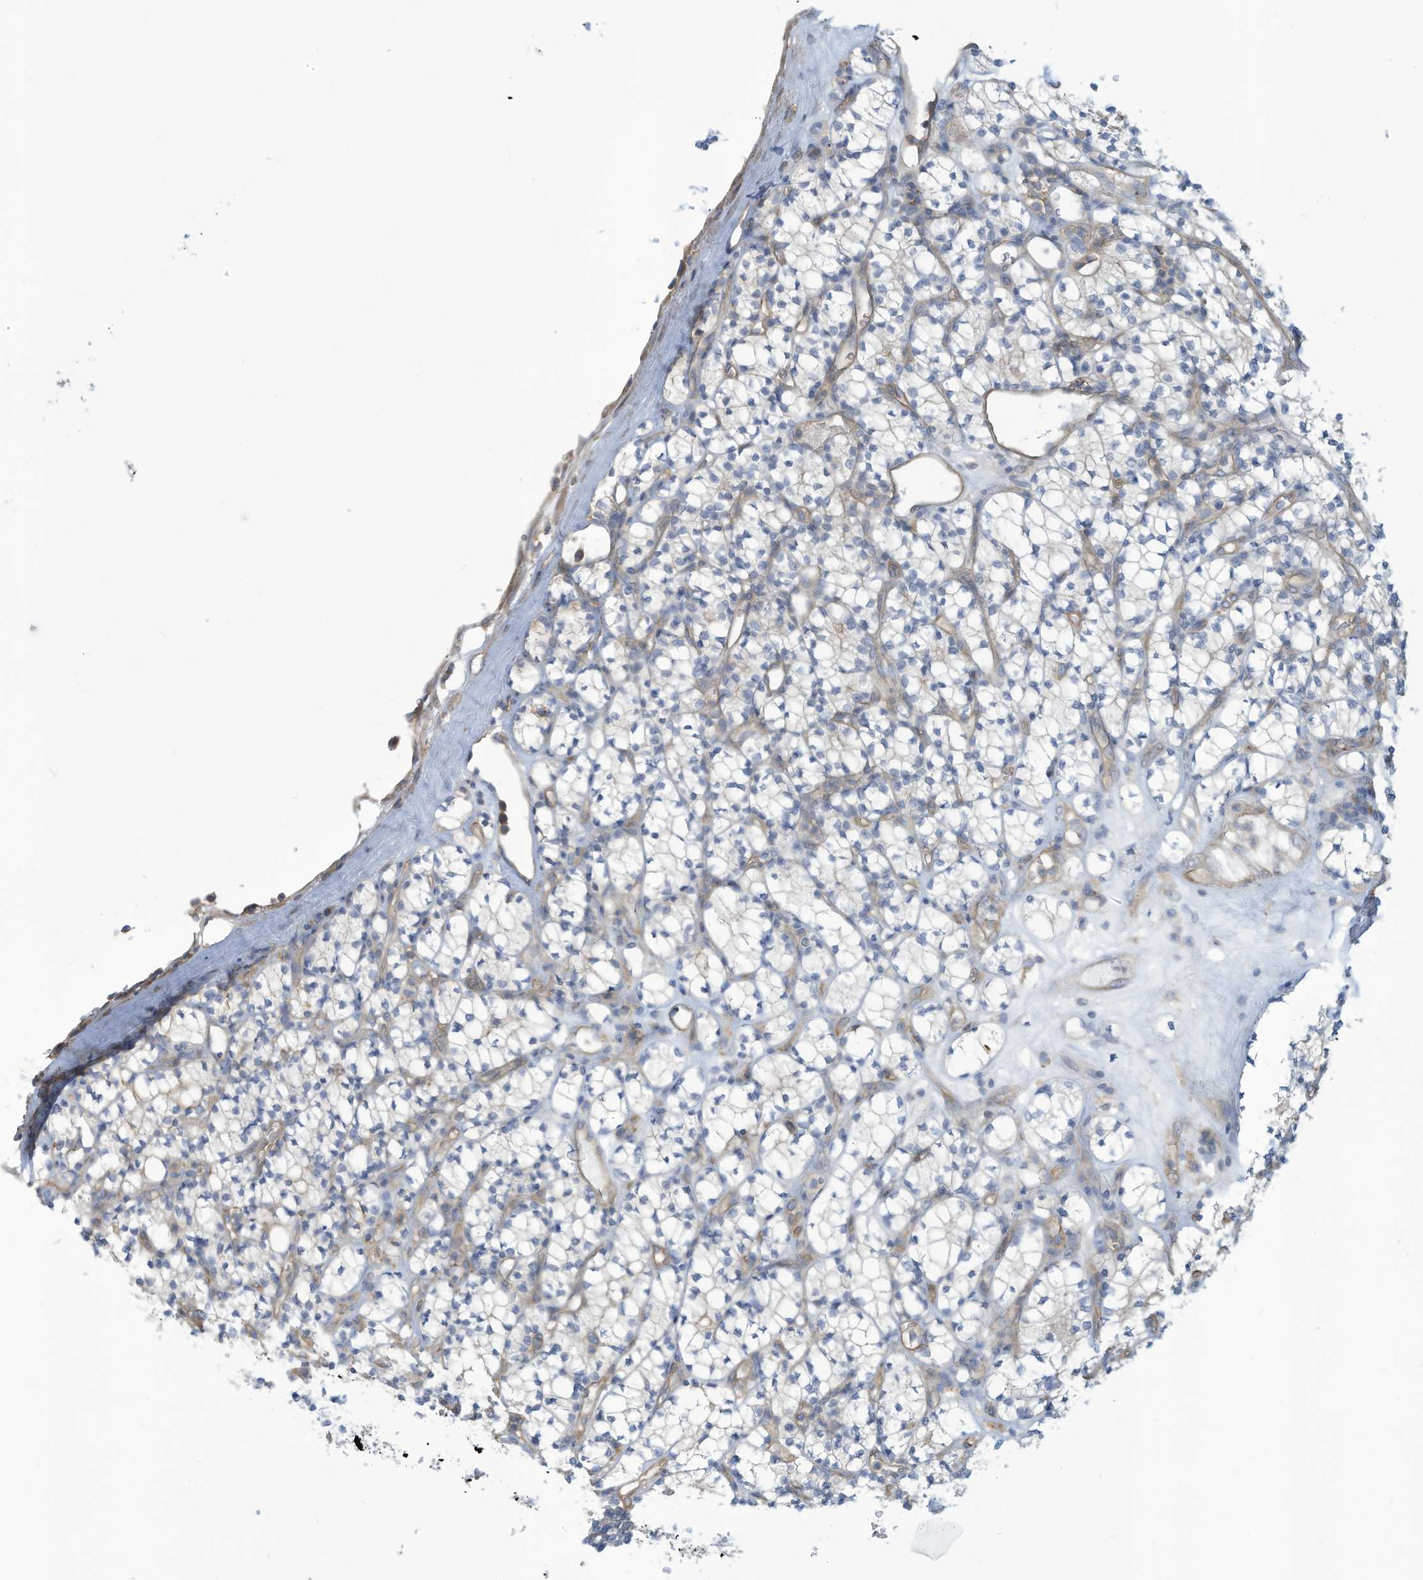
{"staining": {"intensity": "negative", "quantity": "none", "location": "none"}, "tissue": "renal cancer", "cell_type": "Tumor cells", "image_type": "cancer", "snomed": [{"axis": "morphology", "description": "Adenocarcinoma, NOS"}, {"axis": "topography", "description": "Kidney"}], "caption": "Renal cancer was stained to show a protein in brown. There is no significant expression in tumor cells. The staining is performed using DAB (3,3'-diaminobenzidine) brown chromogen with nuclei counter-stained in using hematoxylin.", "gene": "ADAT2", "patient": {"sex": "male", "age": 77}}